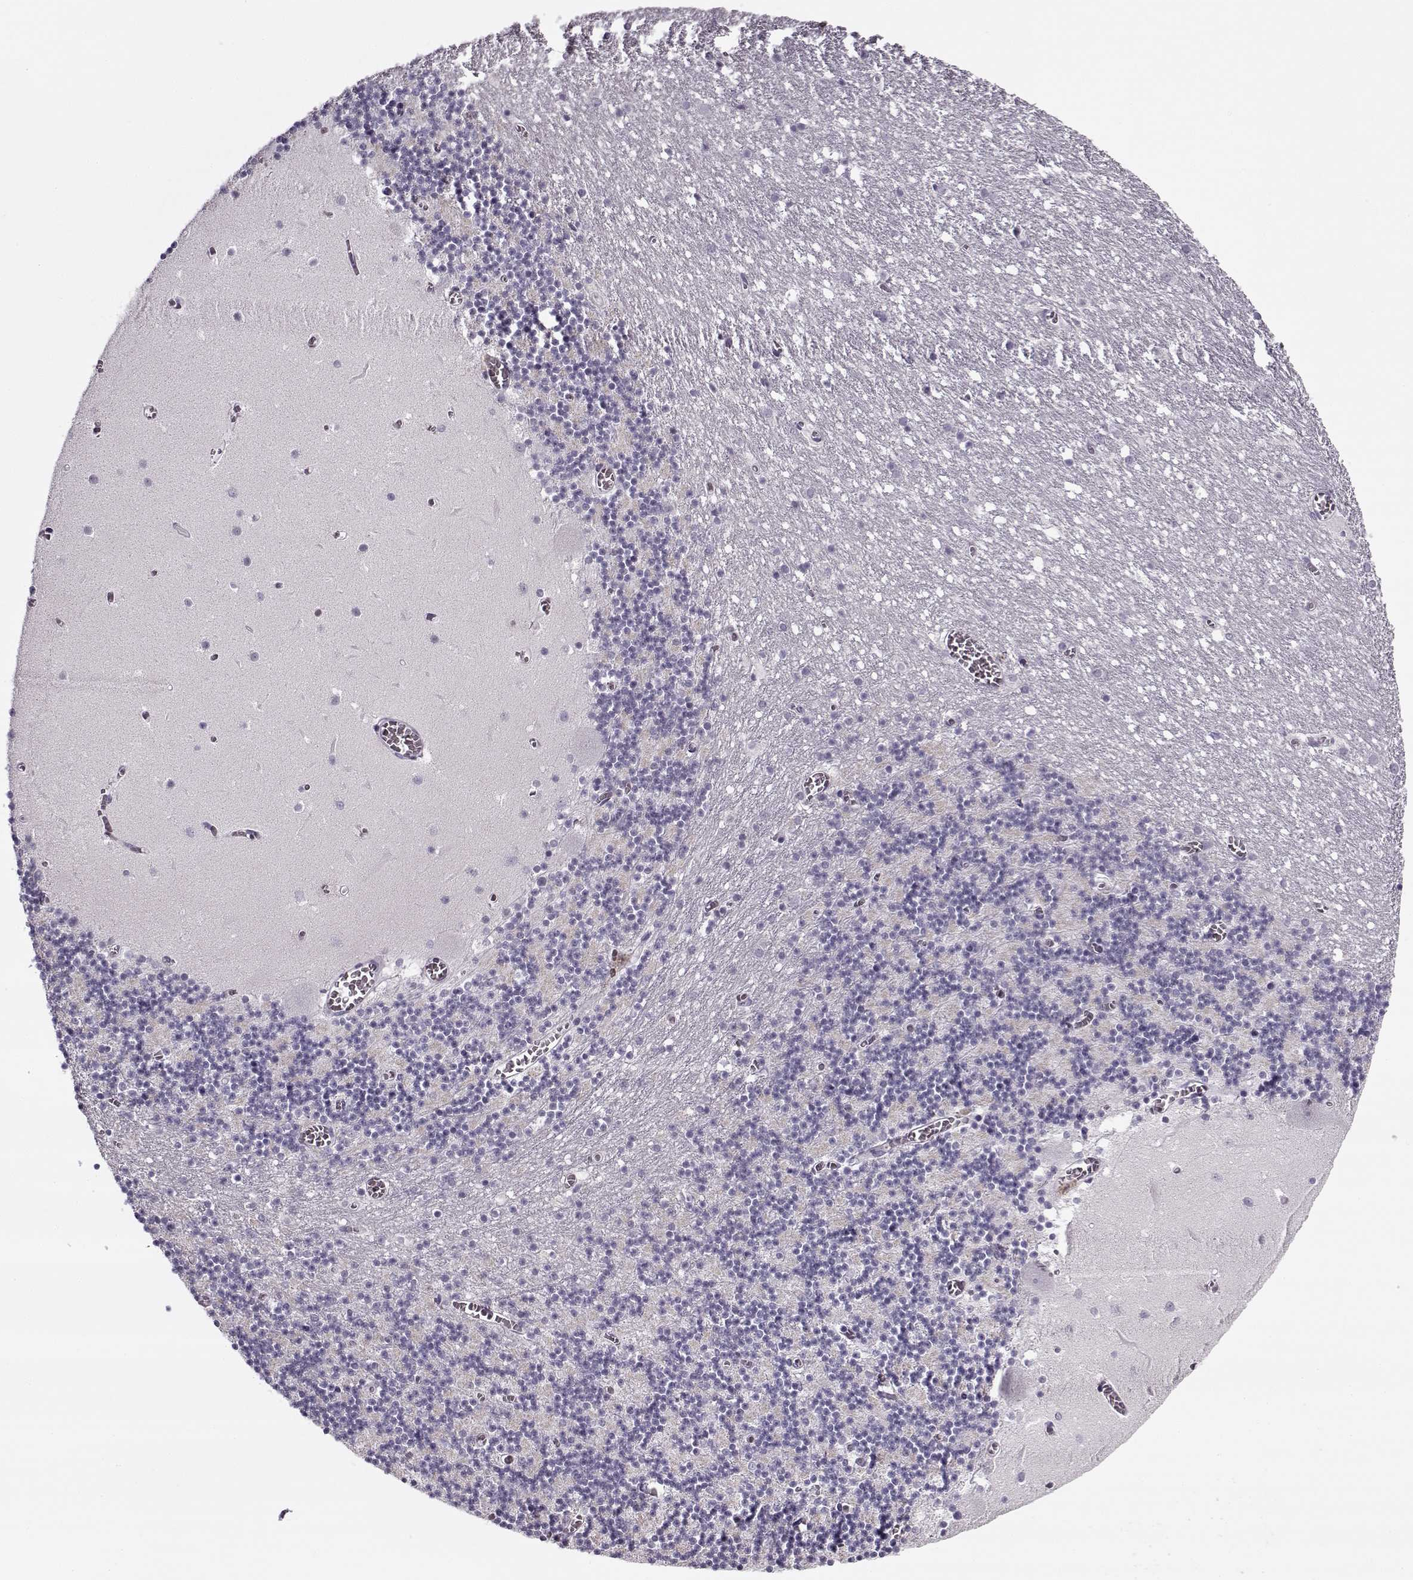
{"staining": {"intensity": "negative", "quantity": "none", "location": "none"}, "tissue": "cerebellum", "cell_type": "Cells in granular layer", "image_type": "normal", "snomed": [{"axis": "morphology", "description": "Normal tissue, NOS"}, {"axis": "topography", "description": "Cerebellum"}], "caption": "An IHC micrograph of unremarkable cerebellum is shown. There is no staining in cells in granular layer of cerebellum. The staining was performed using DAB to visualize the protein expression in brown, while the nuclei were stained in blue with hematoxylin (Magnification: 20x).", "gene": "PNMT", "patient": {"sex": "female", "age": 28}}